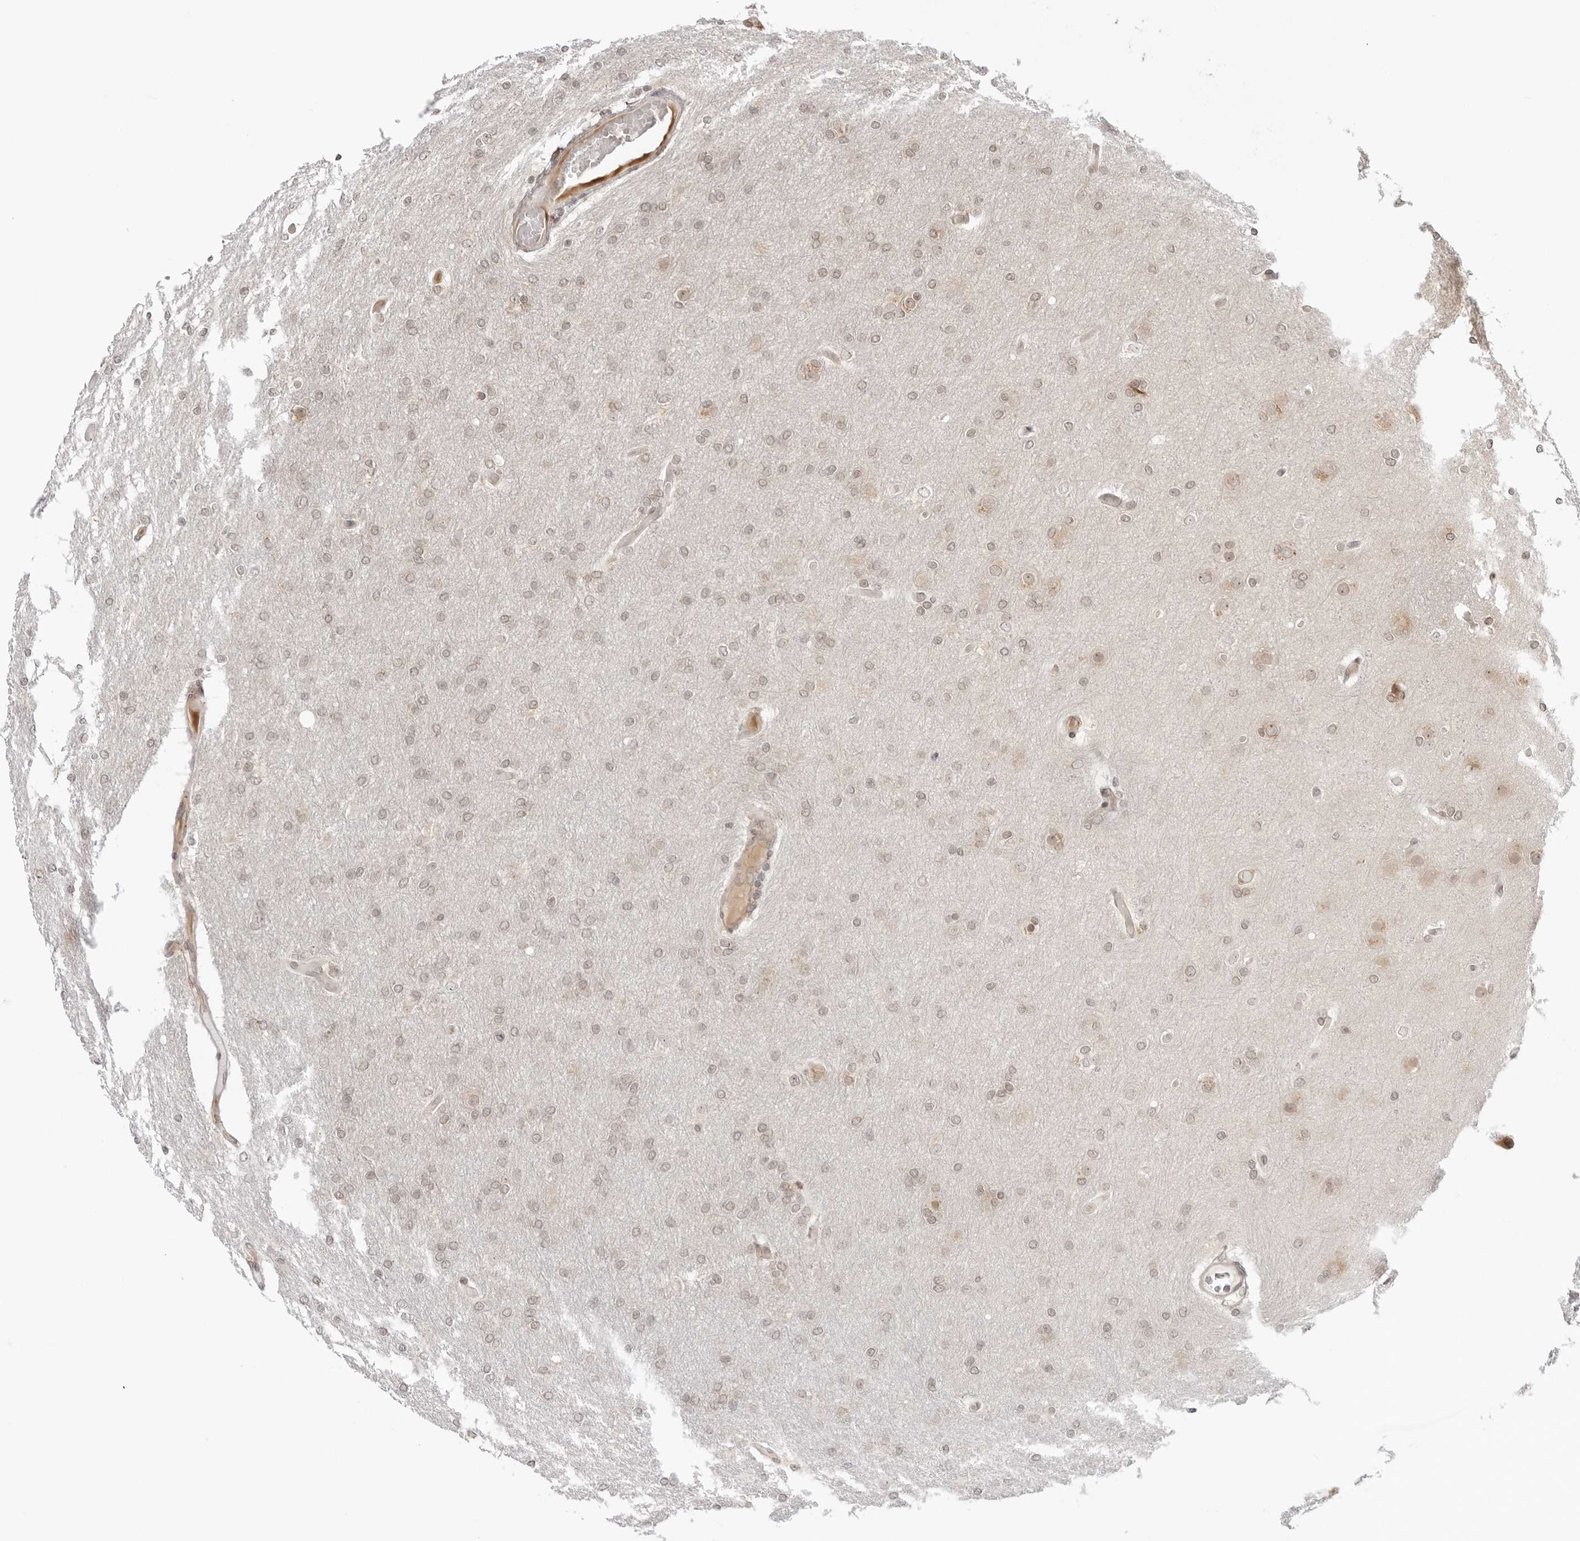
{"staining": {"intensity": "weak", "quantity": "25%-75%", "location": "cytoplasmic/membranous"}, "tissue": "glioma", "cell_type": "Tumor cells", "image_type": "cancer", "snomed": [{"axis": "morphology", "description": "Glioma, malignant, High grade"}, {"axis": "topography", "description": "Cerebral cortex"}], "caption": "High-power microscopy captured an immunohistochemistry photomicrograph of high-grade glioma (malignant), revealing weak cytoplasmic/membranous positivity in approximately 25%-75% of tumor cells.", "gene": "PRRC2C", "patient": {"sex": "female", "age": 36}}